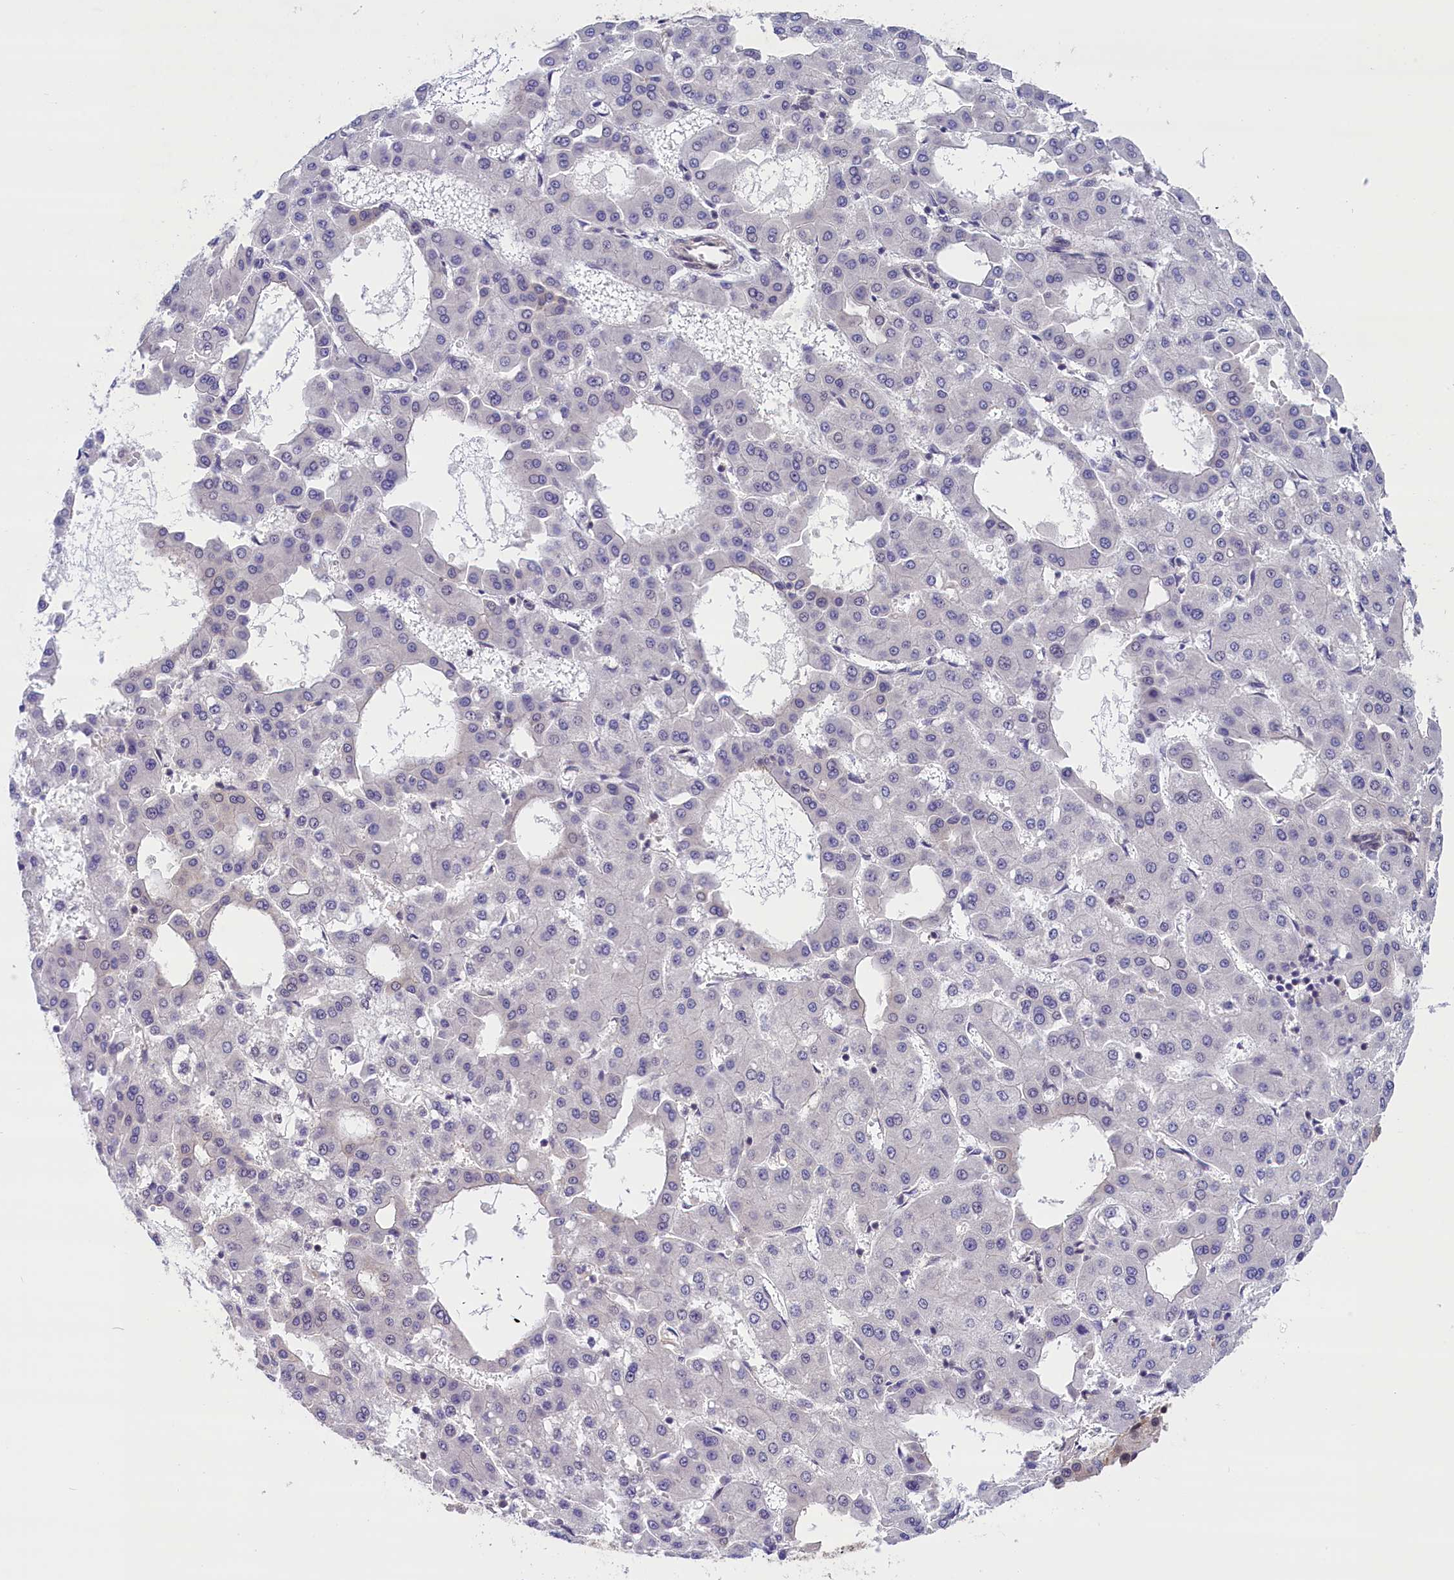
{"staining": {"intensity": "negative", "quantity": "none", "location": "none"}, "tissue": "liver cancer", "cell_type": "Tumor cells", "image_type": "cancer", "snomed": [{"axis": "morphology", "description": "Carcinoma, Hepatocellular, NOS"}, {"axis": "topography", "description": "Liver"}], "caption": "Immunohistochemical staining of liver cancer shows no significant positivity in tumor cells.", "gene": "TBCB", "patient": {"sex": "male", "age": 47}}